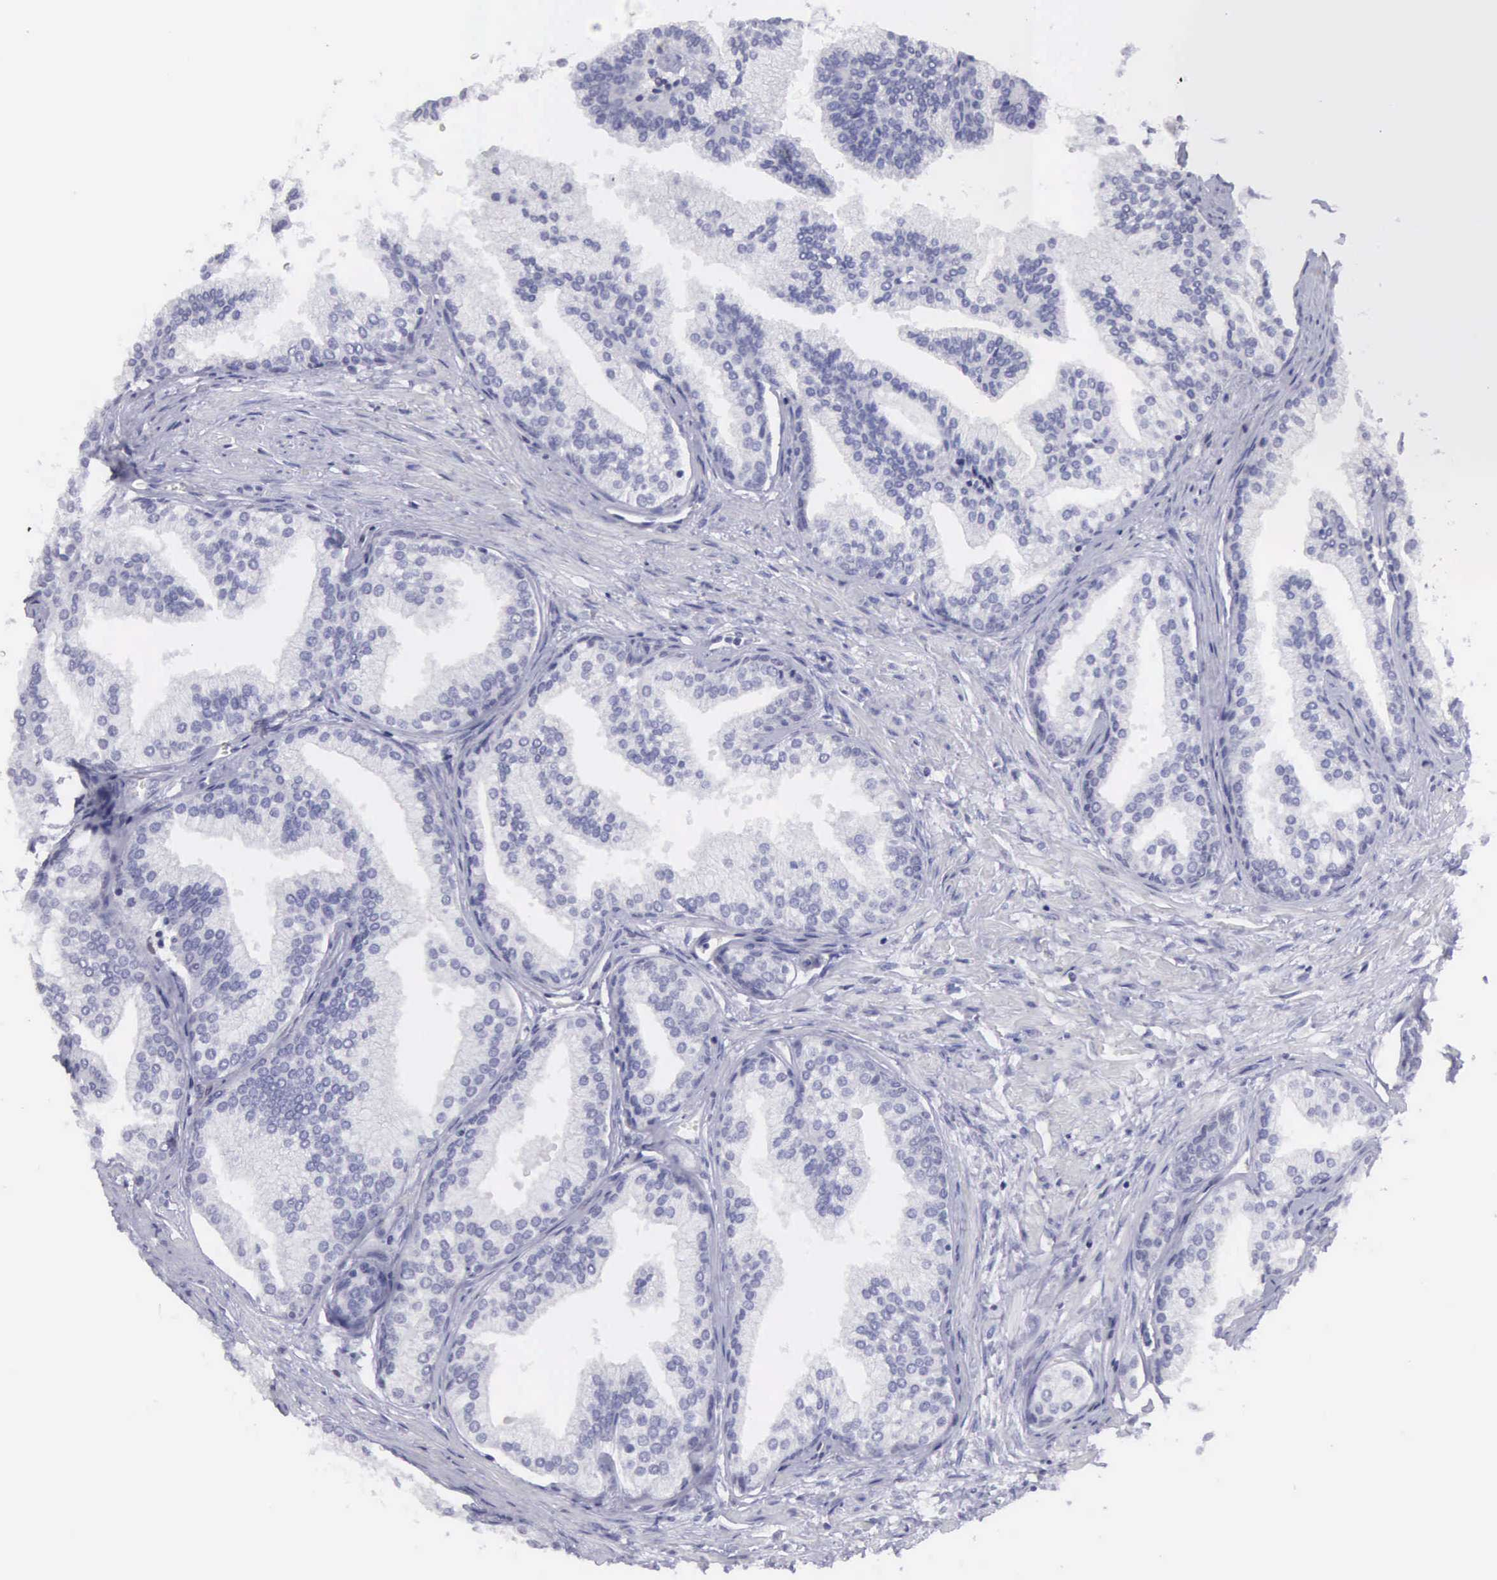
{"staining": {"intensity": "moderate", "quantity": "25%-75%", "location": "nuclear"}, "tissue": "prostate", "cell_type": "Glandular cells", "image_type": "normal", "snomed": [{"axis": "morphology", "description": "Normal tissue, NOS"}, {"axis": "topography", "description": "Prostate"}], "caption": "Benign prostate displays moderate nuclear positivity in approximately 25%-75% of glandular cells.", "gene": "ETV6", "patient": {"sex": "male", "age": 68}}